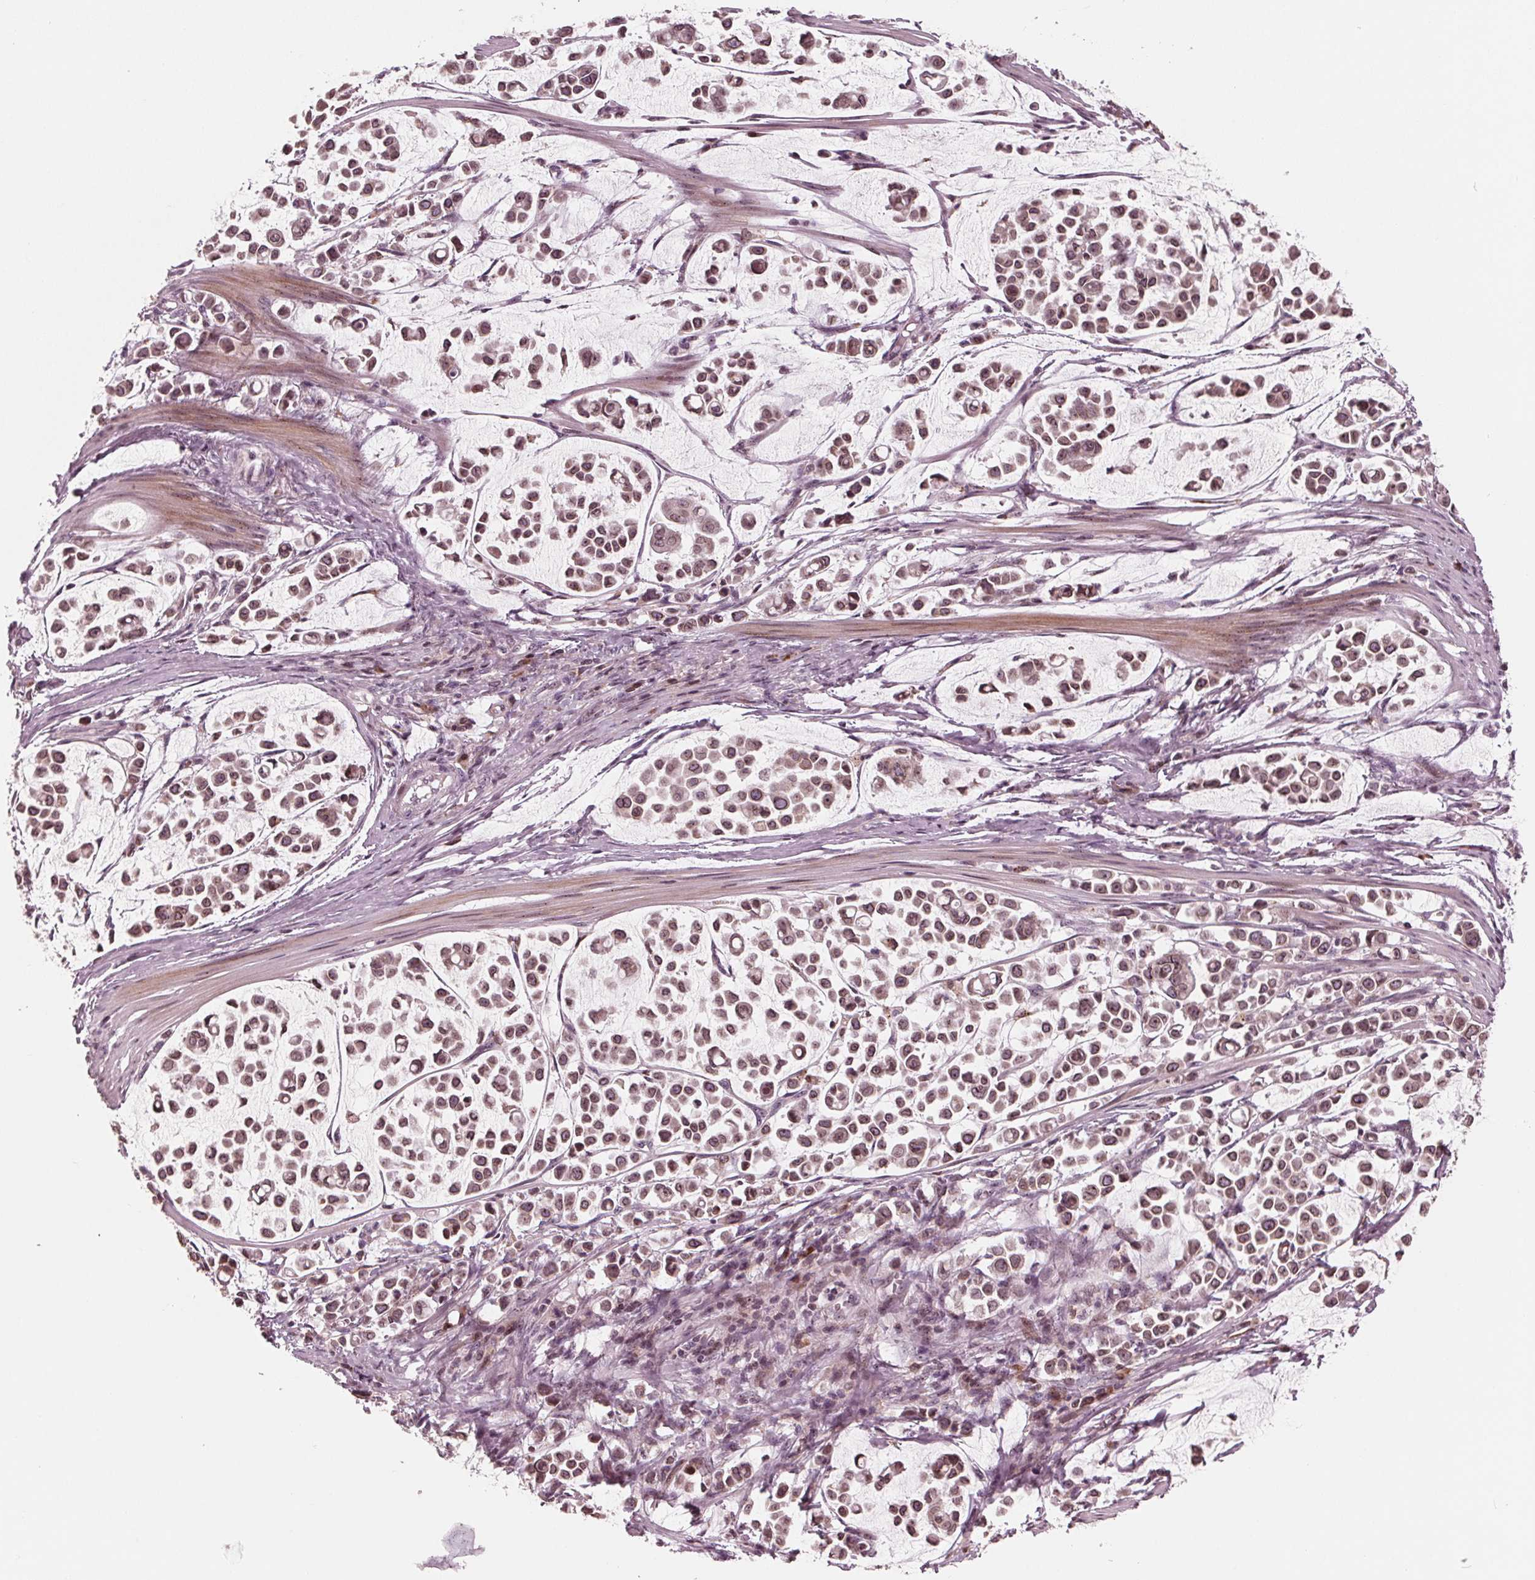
{"staining": {"intensity": "moderate", "quantity": "25%-75%", "location": "cytoplasmic/membranous,nuclear"}, "tissue": "stomach cancer", "cell_type": "Tumor cells", "image_type": "cancer", "snomed": [{"axis": "morphology", "description": "Adenocarcinoma, NOS"}, {"axis": "topography", "description": "Stomach"}], "caption": "Protein staining of adenocarcinoma (stomach) tissue exhibits moderate cytoplasmic/membranous and nuclear staining in approximately 25%-75% of tumor cells. (brown staining indicates protein expression, while blue staining denotes nuclei).", "gene": "NUP210", "patient": {"sex": "male", "age": 82}}